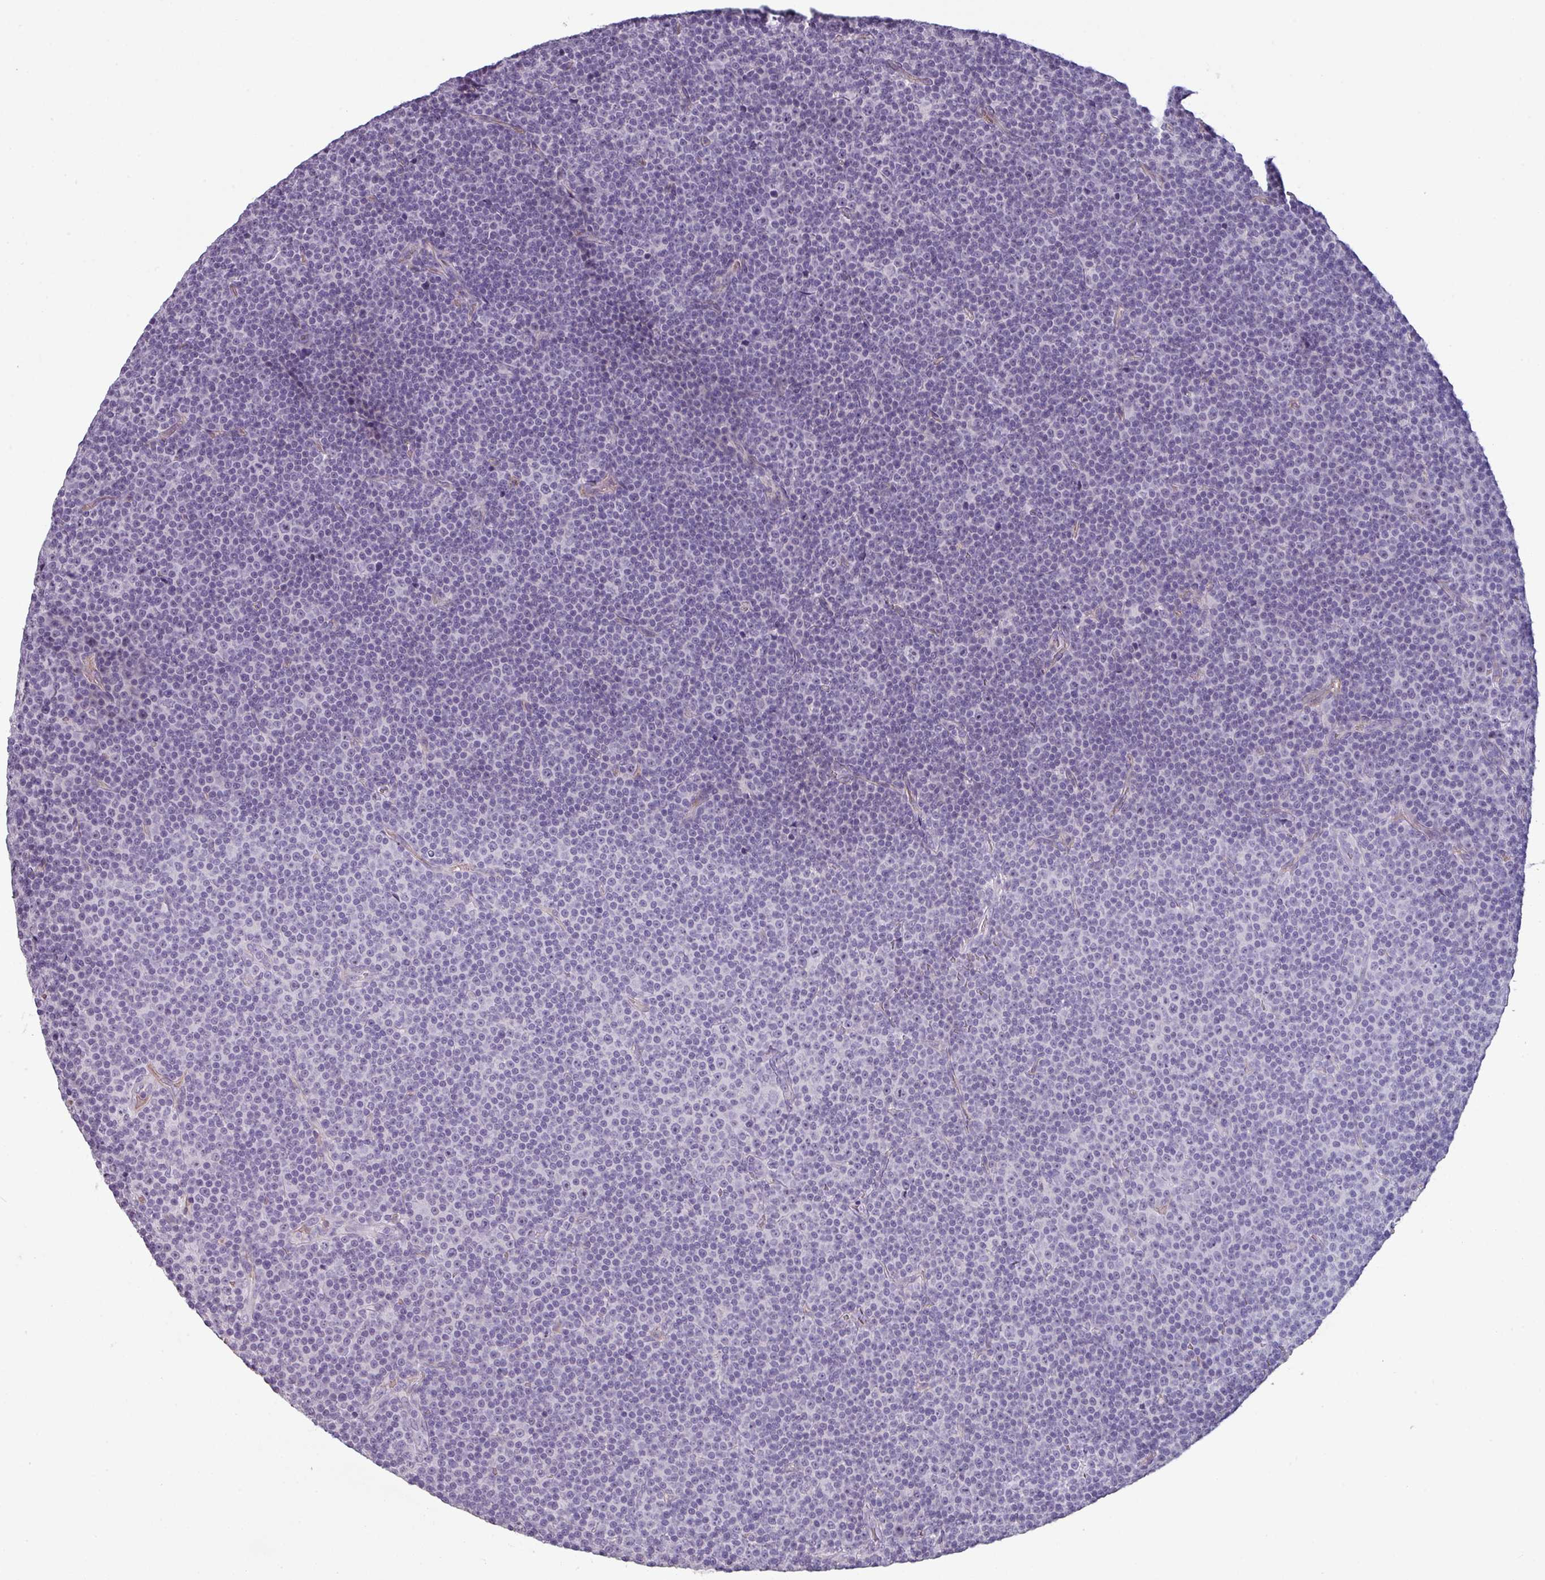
{"staining": {"intensity": "negative", "quantity": "none", "location": "none"}, "tissue": "lymphoma", "cell_type": "Tumor cells", "image_type": "cancer", "snomed": [{"axis": "morphology", "description": "Malignant lymphoma, non-Hodgkin's type, Low grade"}, {"axis": "topography", "description": "Lymph node"}], "caption": "A high-resolution photomicrograph shows immunohistochemistry (IHC) staining of lymphoma, which reveals no significant expression in tumor cells. The staining was performed using DAB to visualize the protein expression in brown, while the nuclei were stained in blue with hematoxylin (Magnification: 20x).", "gene": "AREL1", "patient": {"sex": "female", "age": 67}}